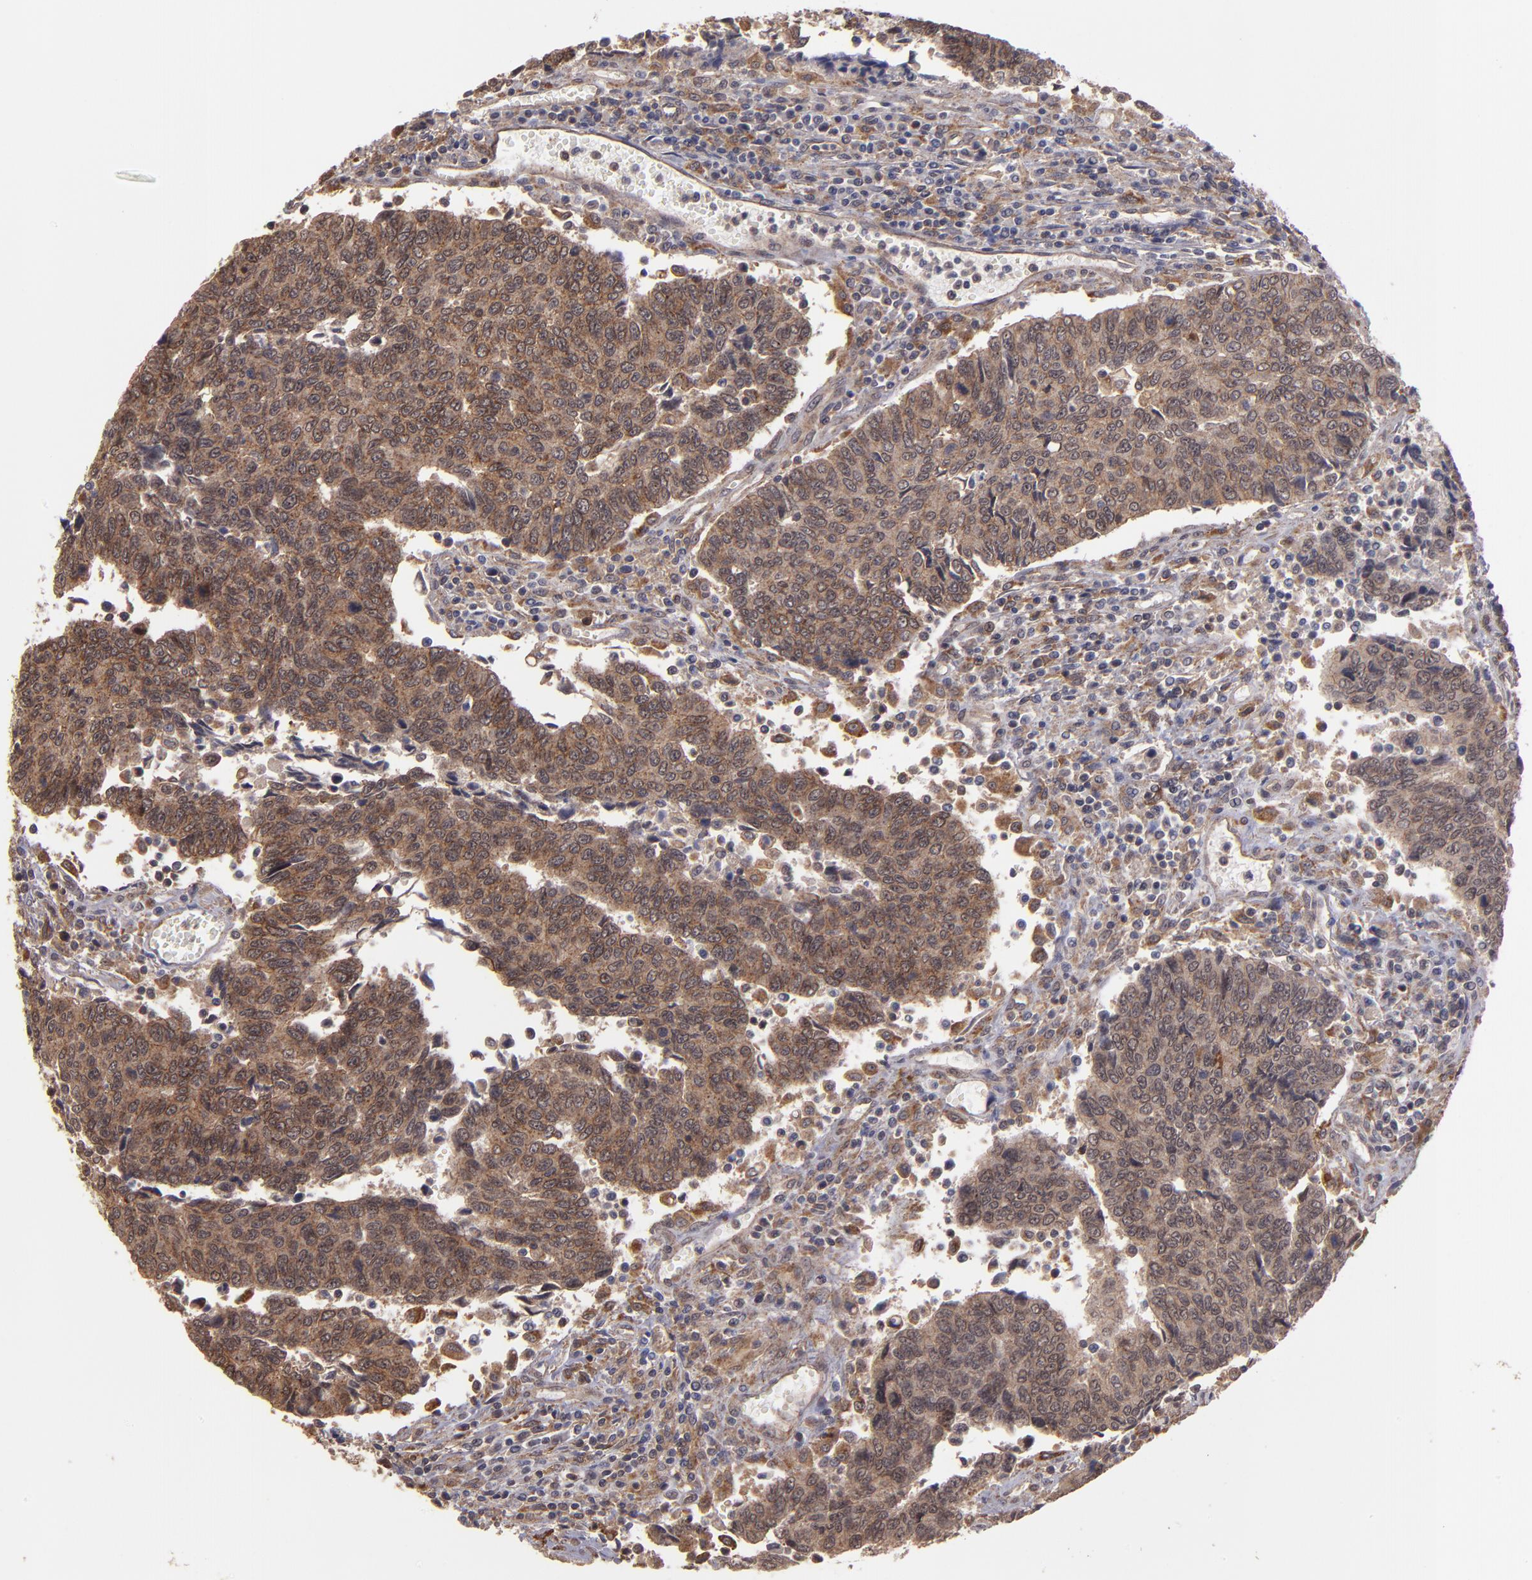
{"staining": {"intensity": "moderate", "quantity": ">75%", "location": "cytoplasmic/membranous"}, "tissue": "urothelial cancer", "cell_type": "Tumor cells", "image_type": "cancer", "snomed": [{"axis": "morphology", "description": "Urothelial carcinoma, High grade"}, {"axis": "topography", "description": "Urinary bladder"}], "caption": "Protein expression by IHC reveals moderate cytoplasmic/membranous positivity in about >75% of tumor cells in high-grade urothelial carcinoma.", "gene": "SIPA1L1", "patient": {"sex": "male", "age": 86}}